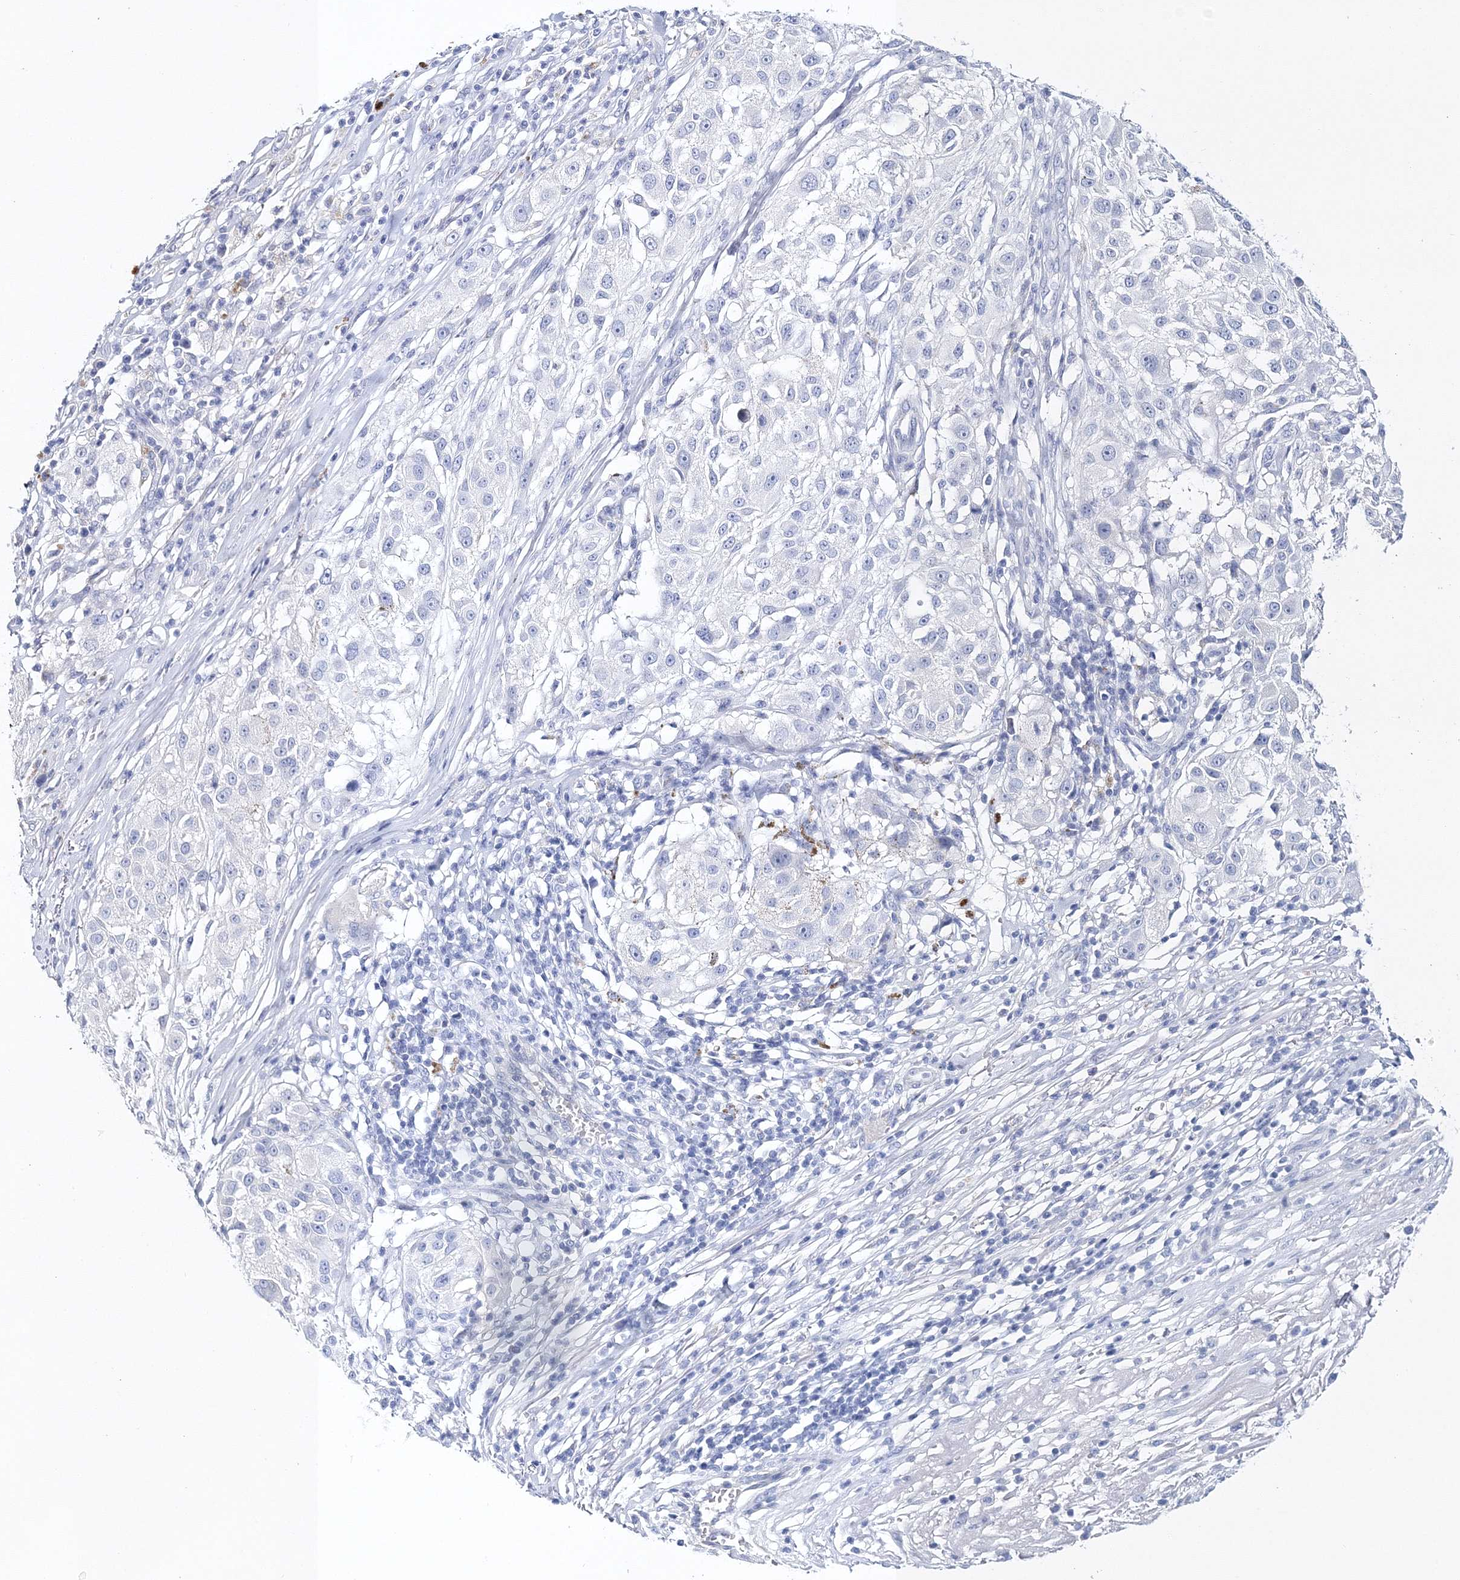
{"staining": {"intensity": "negative", "quantity": "none", "location": "none"}, "tissue": "melanoma", "cell_type": "Tumor cells", "image_type": "cancer", "snomed": [{"axis": "morphology", "description": "Necrosis, NOS"}, {"axis": "morphology", "description": "Malignant melanoma, NOS"}, {"axis": "topography", "description": "Skin"}], "caption": "High power microscopy micrograph of an immunohistochemistry micrograph of malignant melanoma, revealing no significant staining in tumor cells.", "gene": "MYOZ2", "patient": {"sex": "female", "age": 87}}